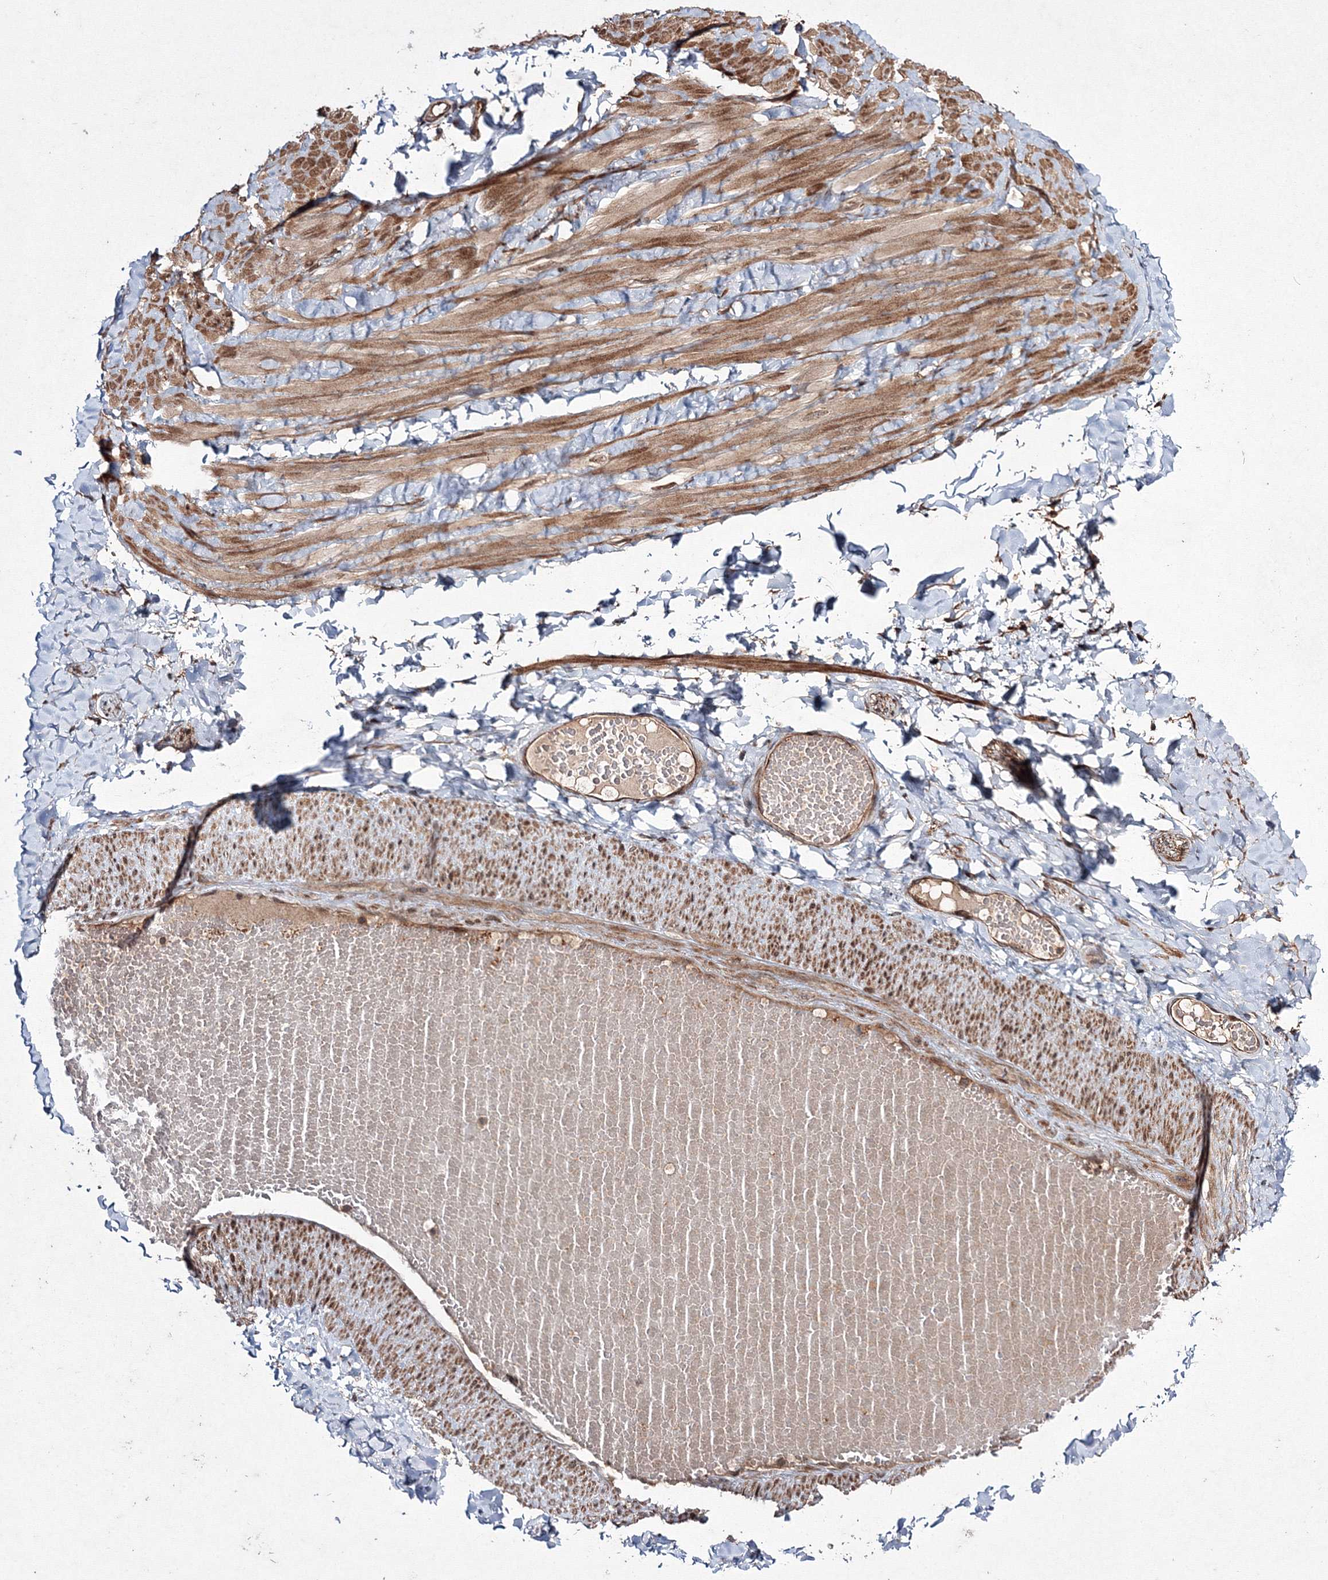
{"staining": {"intensity": "moderate", "quantity": ">75%", "location": "cytoplasmic/membranous"}, "tissue": "adipose tissue", "cell_type": "Adipocytes", "image_type": "normal", "snomed": [{"axis": "morphology", "description": "Normal tissue, NOS"}, {"axis": "topography", "description": "Adipose tissue"}, {"axis": "topography", "description": "Vascular tissue"}, {"axis": "topography", "description": "Peripheral nerve tissue"}], "caption": "Immunohistochemistry photomicrograph of benign adipose tissue stained for a protein (brown), which exhibits medium levels of moderate cytoplasmic/membranous staining in about >75% of adipocytes.", "gene": "RANBP3L", "patient": {"sex": "male", "age": 25}}